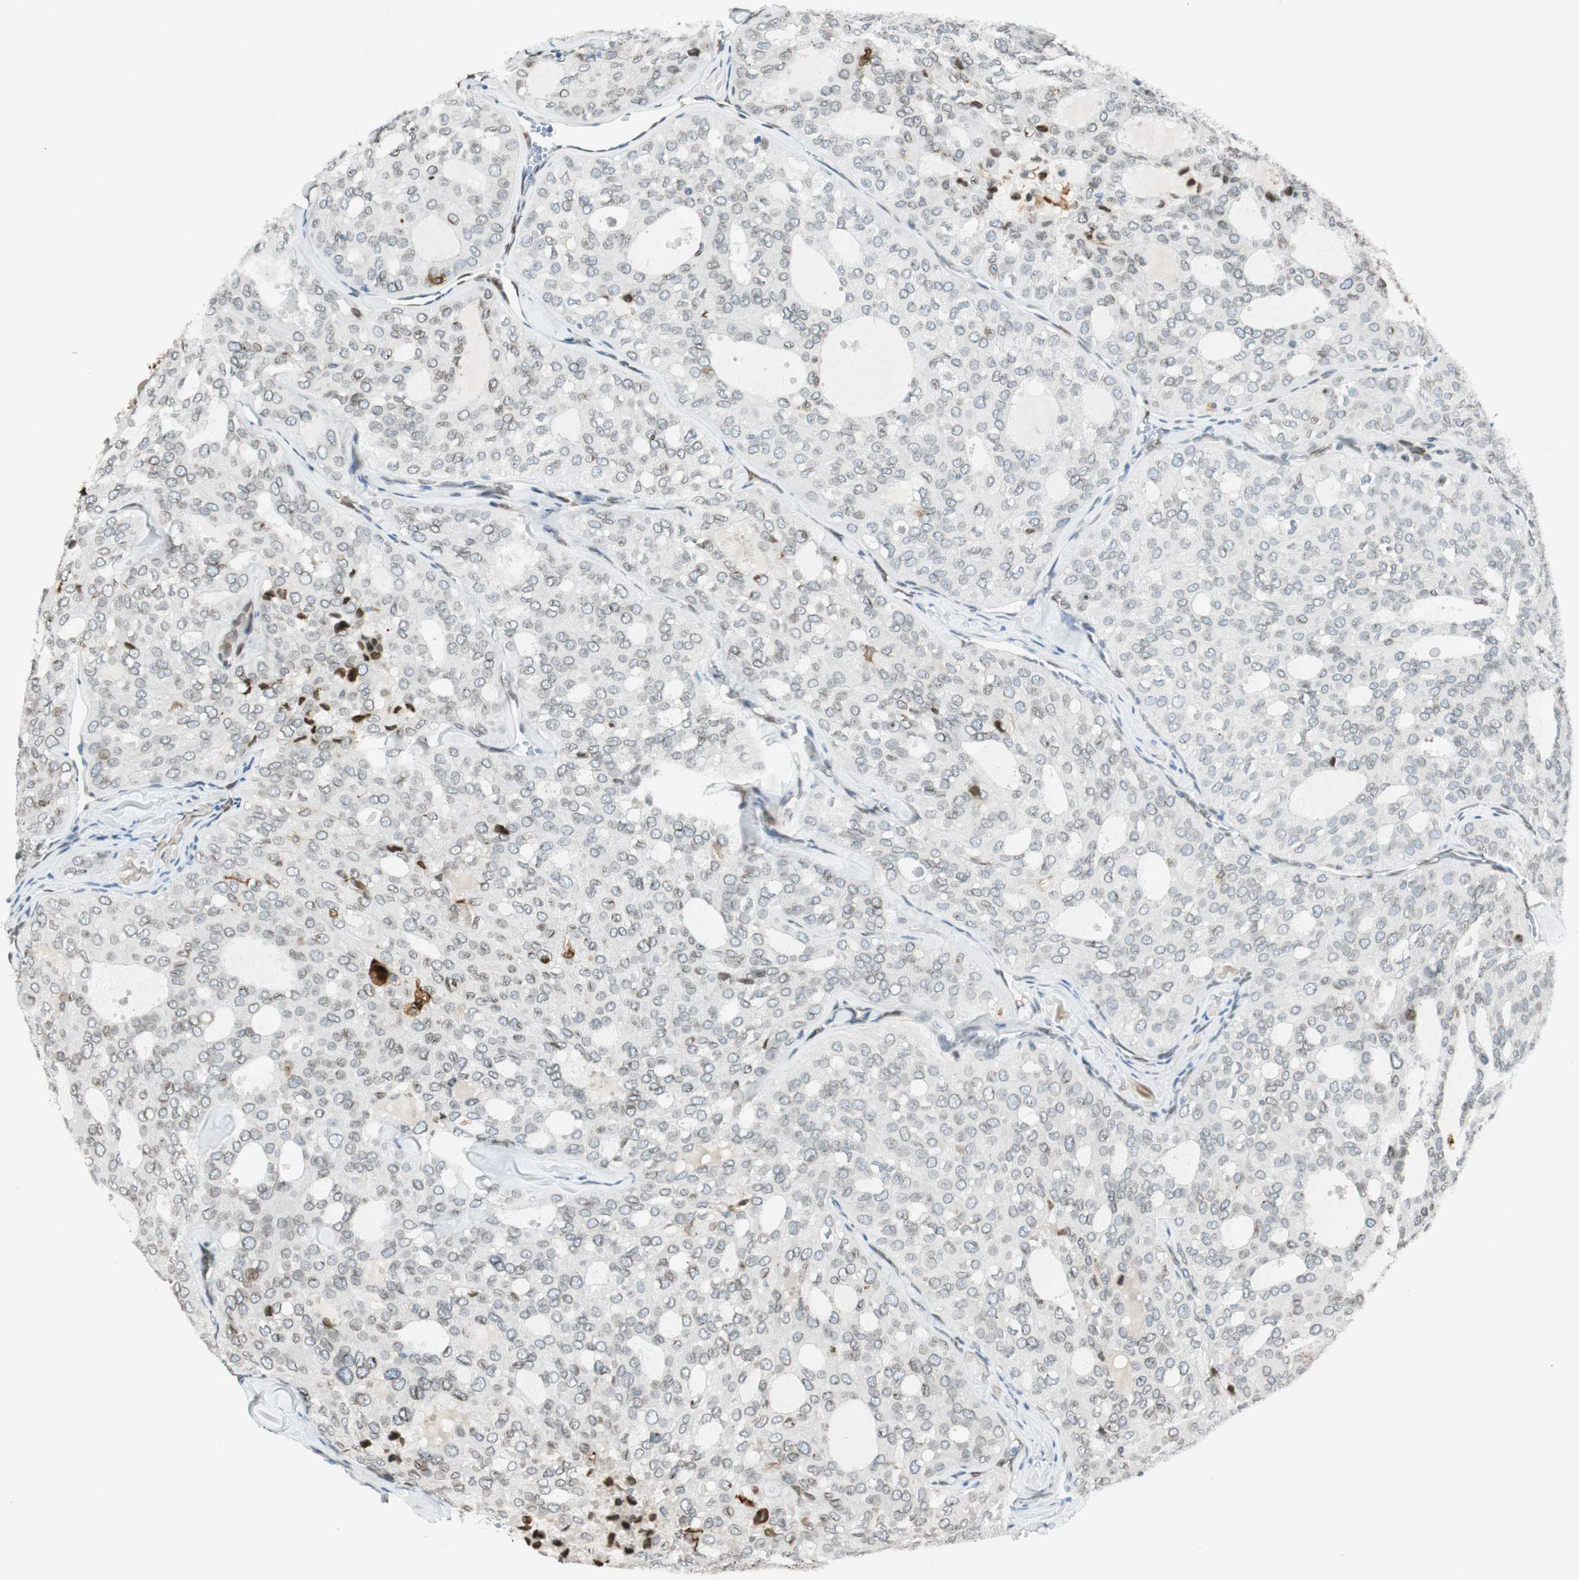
{"staining": {"intensity": "negative", "quantity": "none", "location": "none"}, "tissue": "thyroid cancer", "cell_type": "Tumor cells", "image_type": "cancer", "snomed": [{"axis": "morphology", "description": "Follicular adenoma carcinoma, NOS"}, {"axis": "topography", "description": "Thyroid gland"}], "caption": "DAB immunohistochemical staining of human thyroid cancer displays no significant positivity in tumor cells. Brightfield microscopy of immunohistochemistry (IHC) stained with DAB (brown) and hematoxylin (blue), captured at high magnification.", "gene": "TMEM260", "patient": {"sex": "male", "age": 75}}